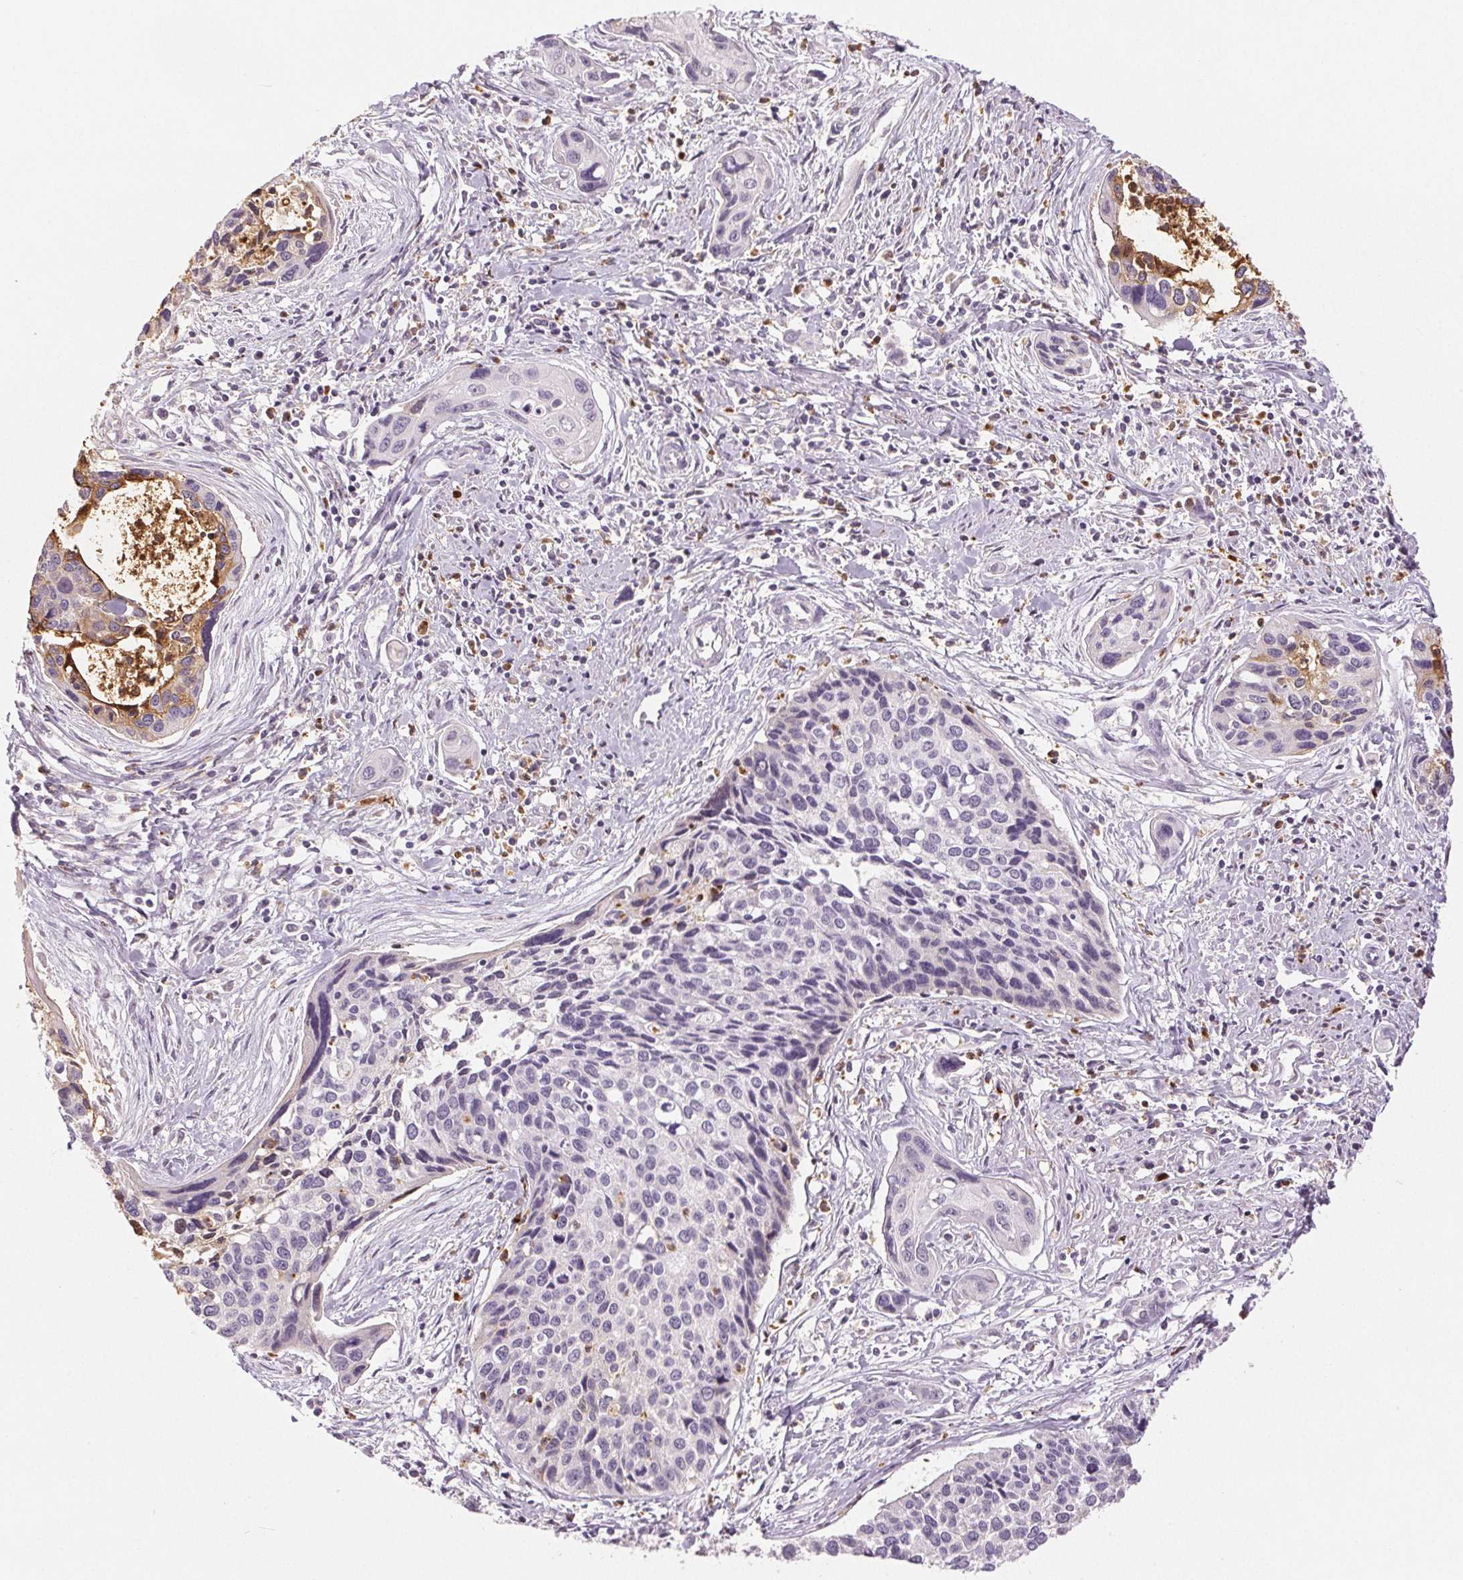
{"staining": {"intensity": "negative", "quantity": "none", "location": "none"}, "tissue": "cervical cancer", "cell_type": "Tumor cells", "image_type": "cancer", "snomed": [{"axis": "morphology", "description": "Squamous cell carcinoma, NOS"}, {"axis": "topography", "description": "Cervix"}], "caption": "Micrograph shows no protein staining in tumor cells of cervical cancer (squamous cell carcinoma) tissue.", "gene": "LTF", "patient": {"sex": "female", "age": 31}}